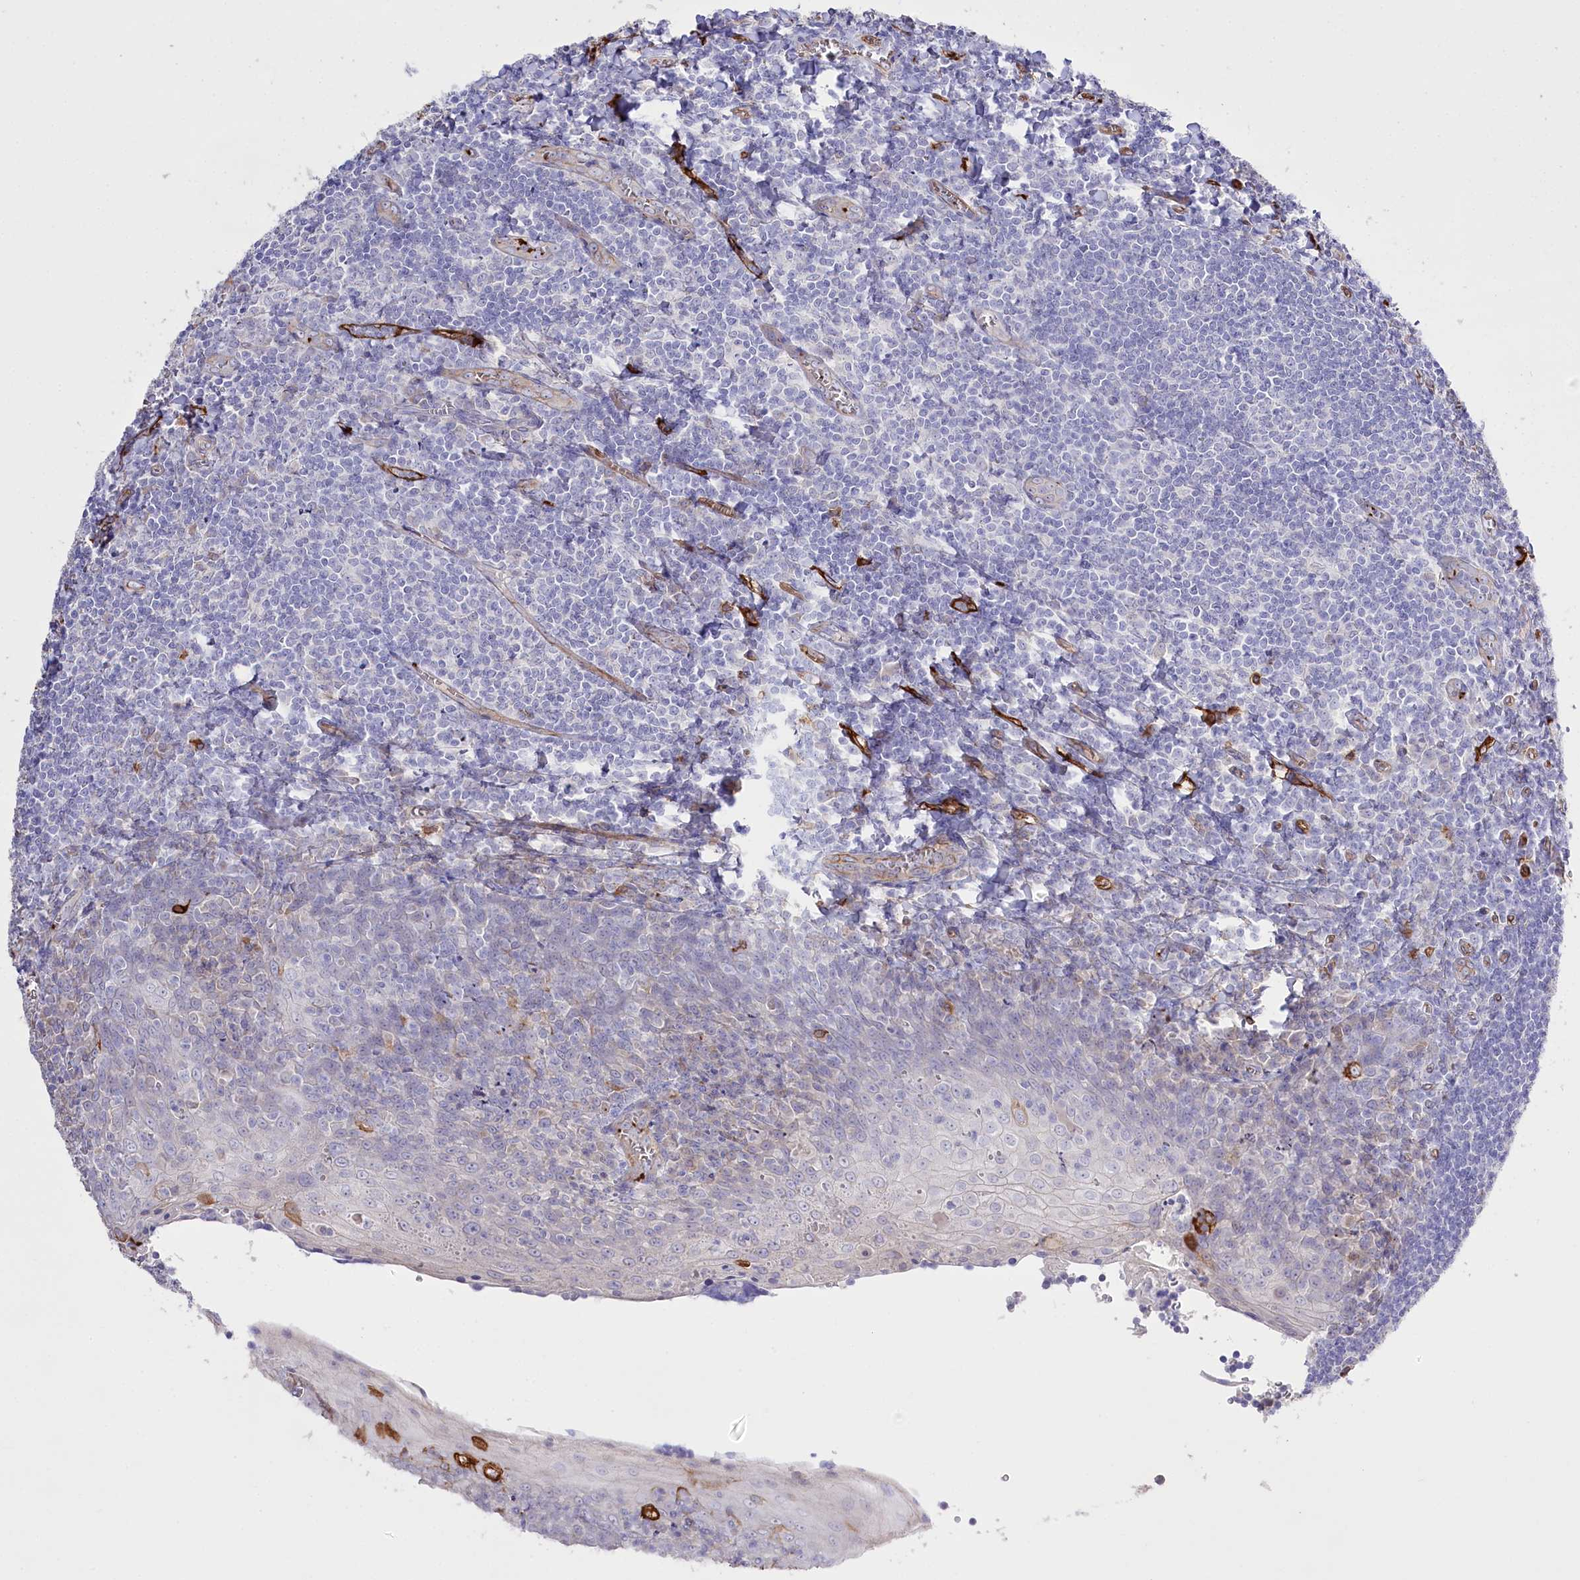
{"staining": {"intensity": "negative", "quantity": "none", "location": "none"}, "tissue": "tonsil", "cell_type": "Germinal center cells", "image_type": "normal", "snomed": [{"axis": "morphology", "description": "Normal tissue, NOS"}, {"axis": "topography", "description": "Tonsil"}], "caption": "Immunohistochemistry photomicrograph of unremarkable tonsil: tonsil stained with DAB exhibits no significant protein staining in germinal center cells. Brightfield microscopy of immunohistochemistry stained with DAB (3,3'-diaminobenzidine) (brown) and hematoxylin (blue), captured at high magnification.", "gene": "SLC39A10", "patient": {"sex": "male", "age": 27}}